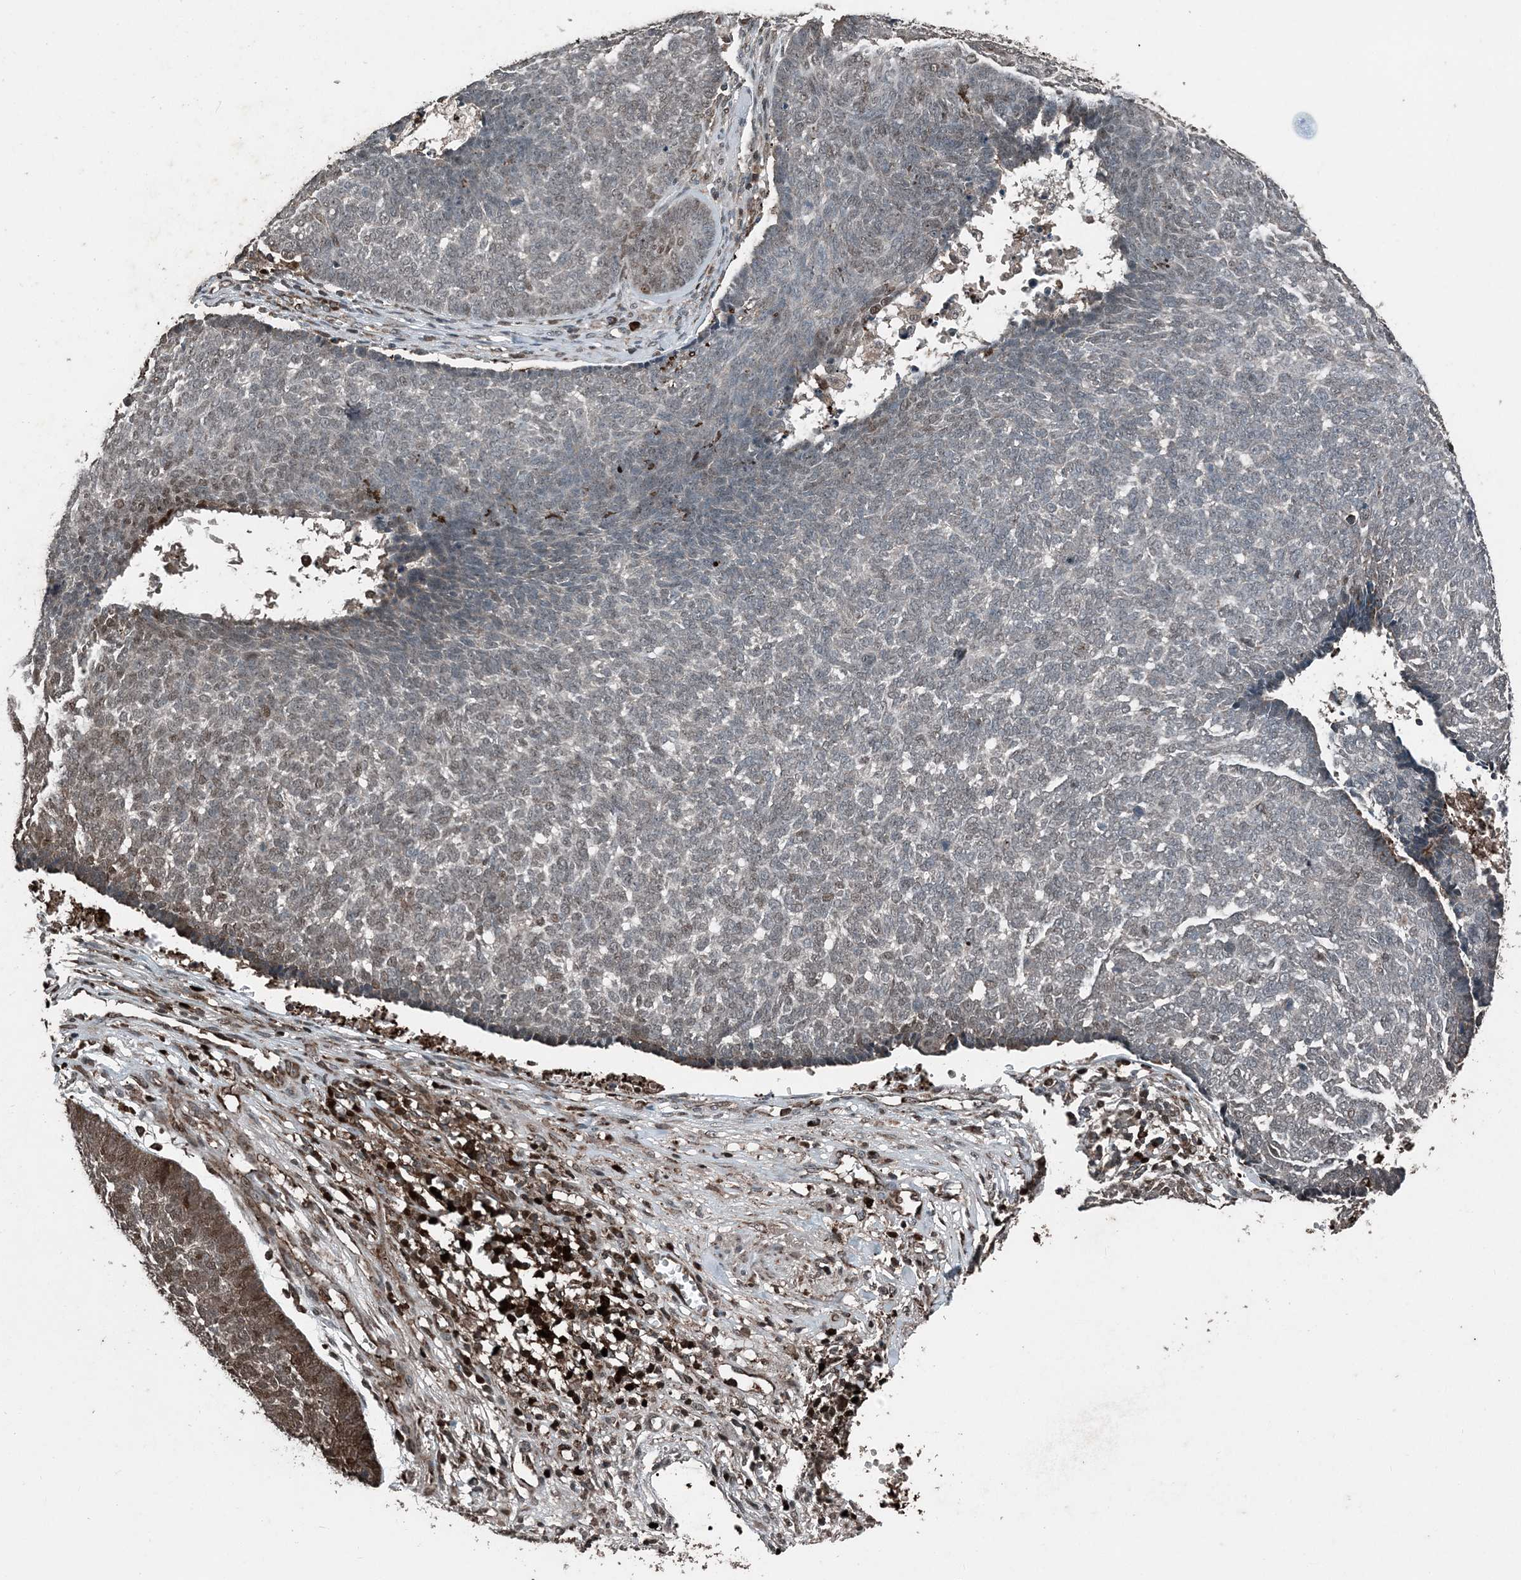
{"staining": {"intensity": "strong", "quantity": "<25%", "location": "cytoplasmic/membranous,nuclear"}, "tissue": "skin cancer", "cell_type": "Tumor cells", "image_type": "cancer", "snomed": [{"axis": "morphology", "description": "Basal cell carcinoma"}, {"axis": "topography", "description": "Skin"}], "caption": "Skin cancer stained with a brown dye reveals strong cytoplasmic/membranous and nuclear positive positivity in about <25% of tumor cells.", "gene": "CFL1", "patient": {"sex": "male", "age": 84}}